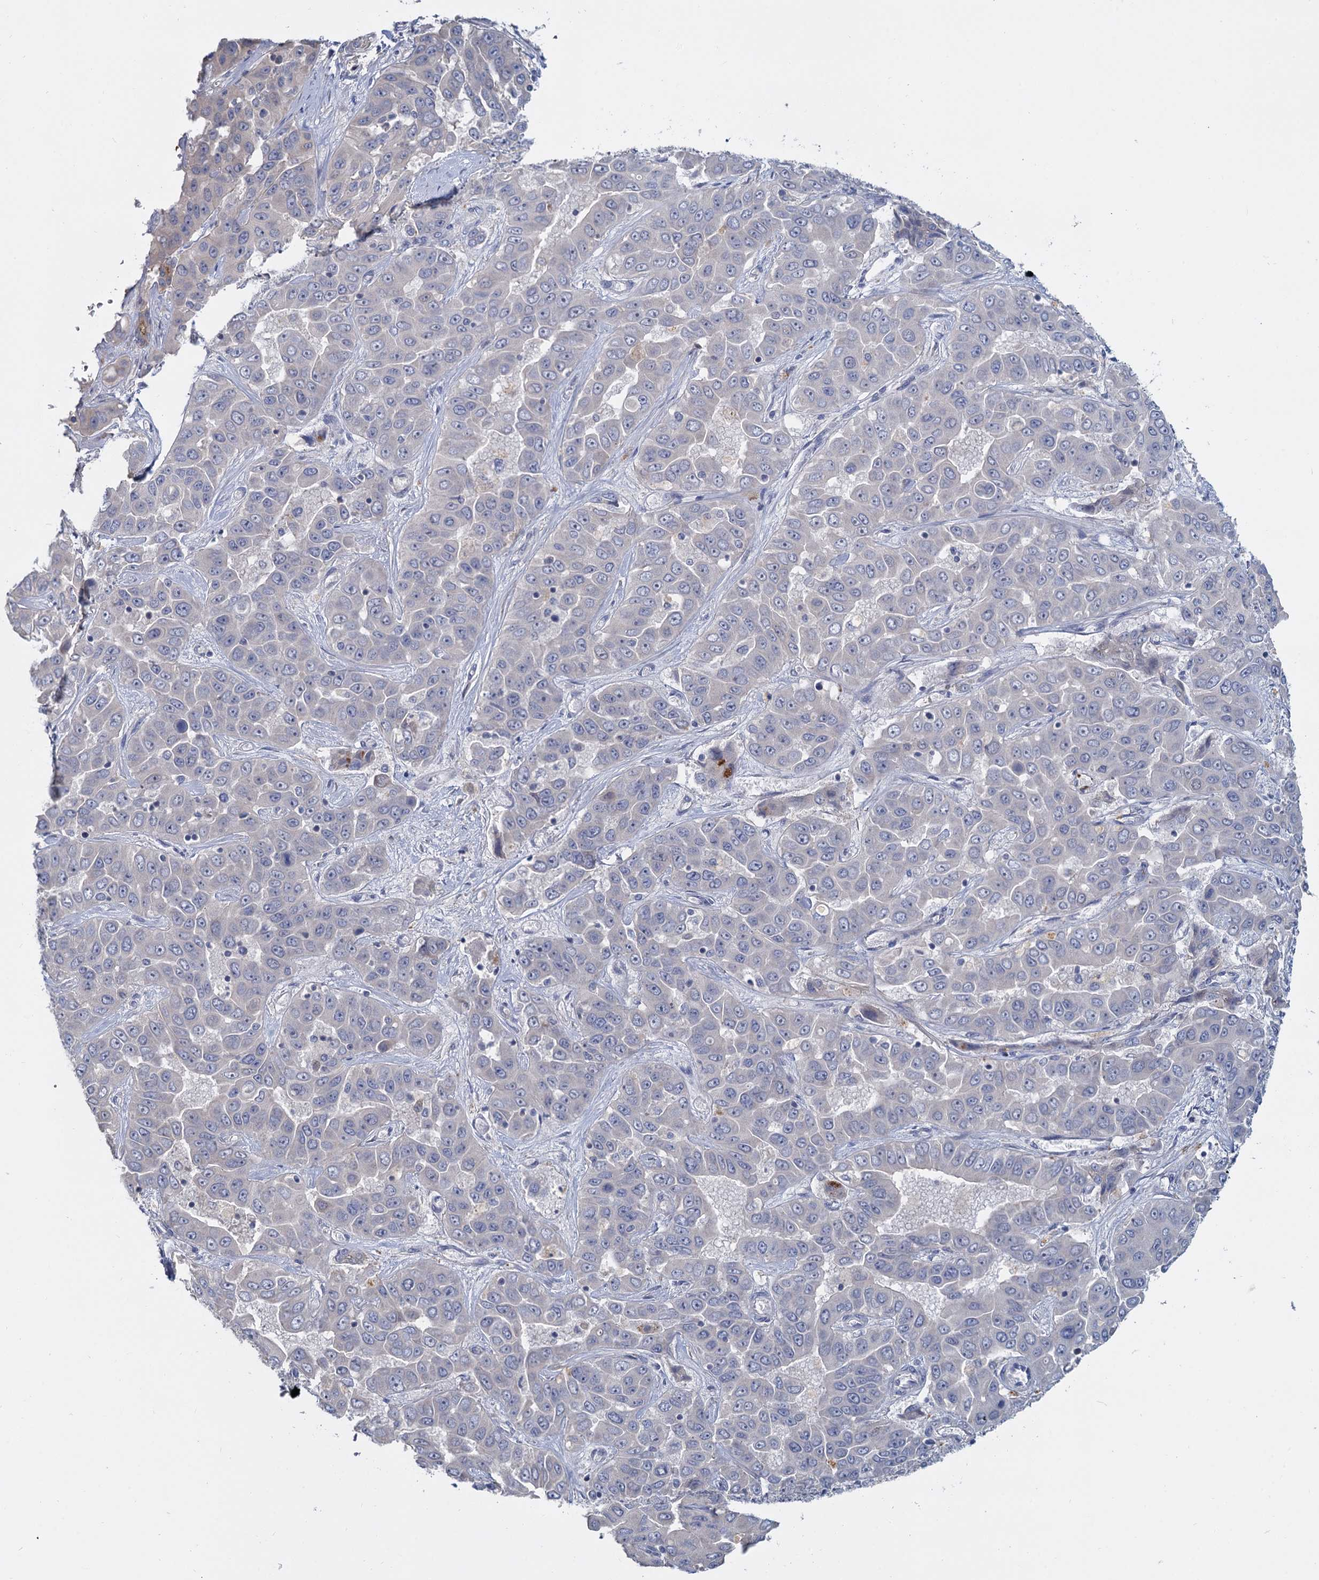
{"staining": {"intensity": "negative", "quantity": "none", "location": "none"}, "tissue": "liver cancer", "cell_type": "Tumor cells", "image_type": "cancer", "snomed": [{"axis": "morphology", "description": "Cholangiocarcinoma"}, {"axis": "topography", "description": "Liver"}], "caption": "Immunohistochemistry (IHC) micrograph of neoplastic tissue: liver cholangiocarcinoma stained with DAB shows no significant protein positivity in tumor cells.", "gene": "ACSM3", "patient": {"sex": "female", "age": 52}}